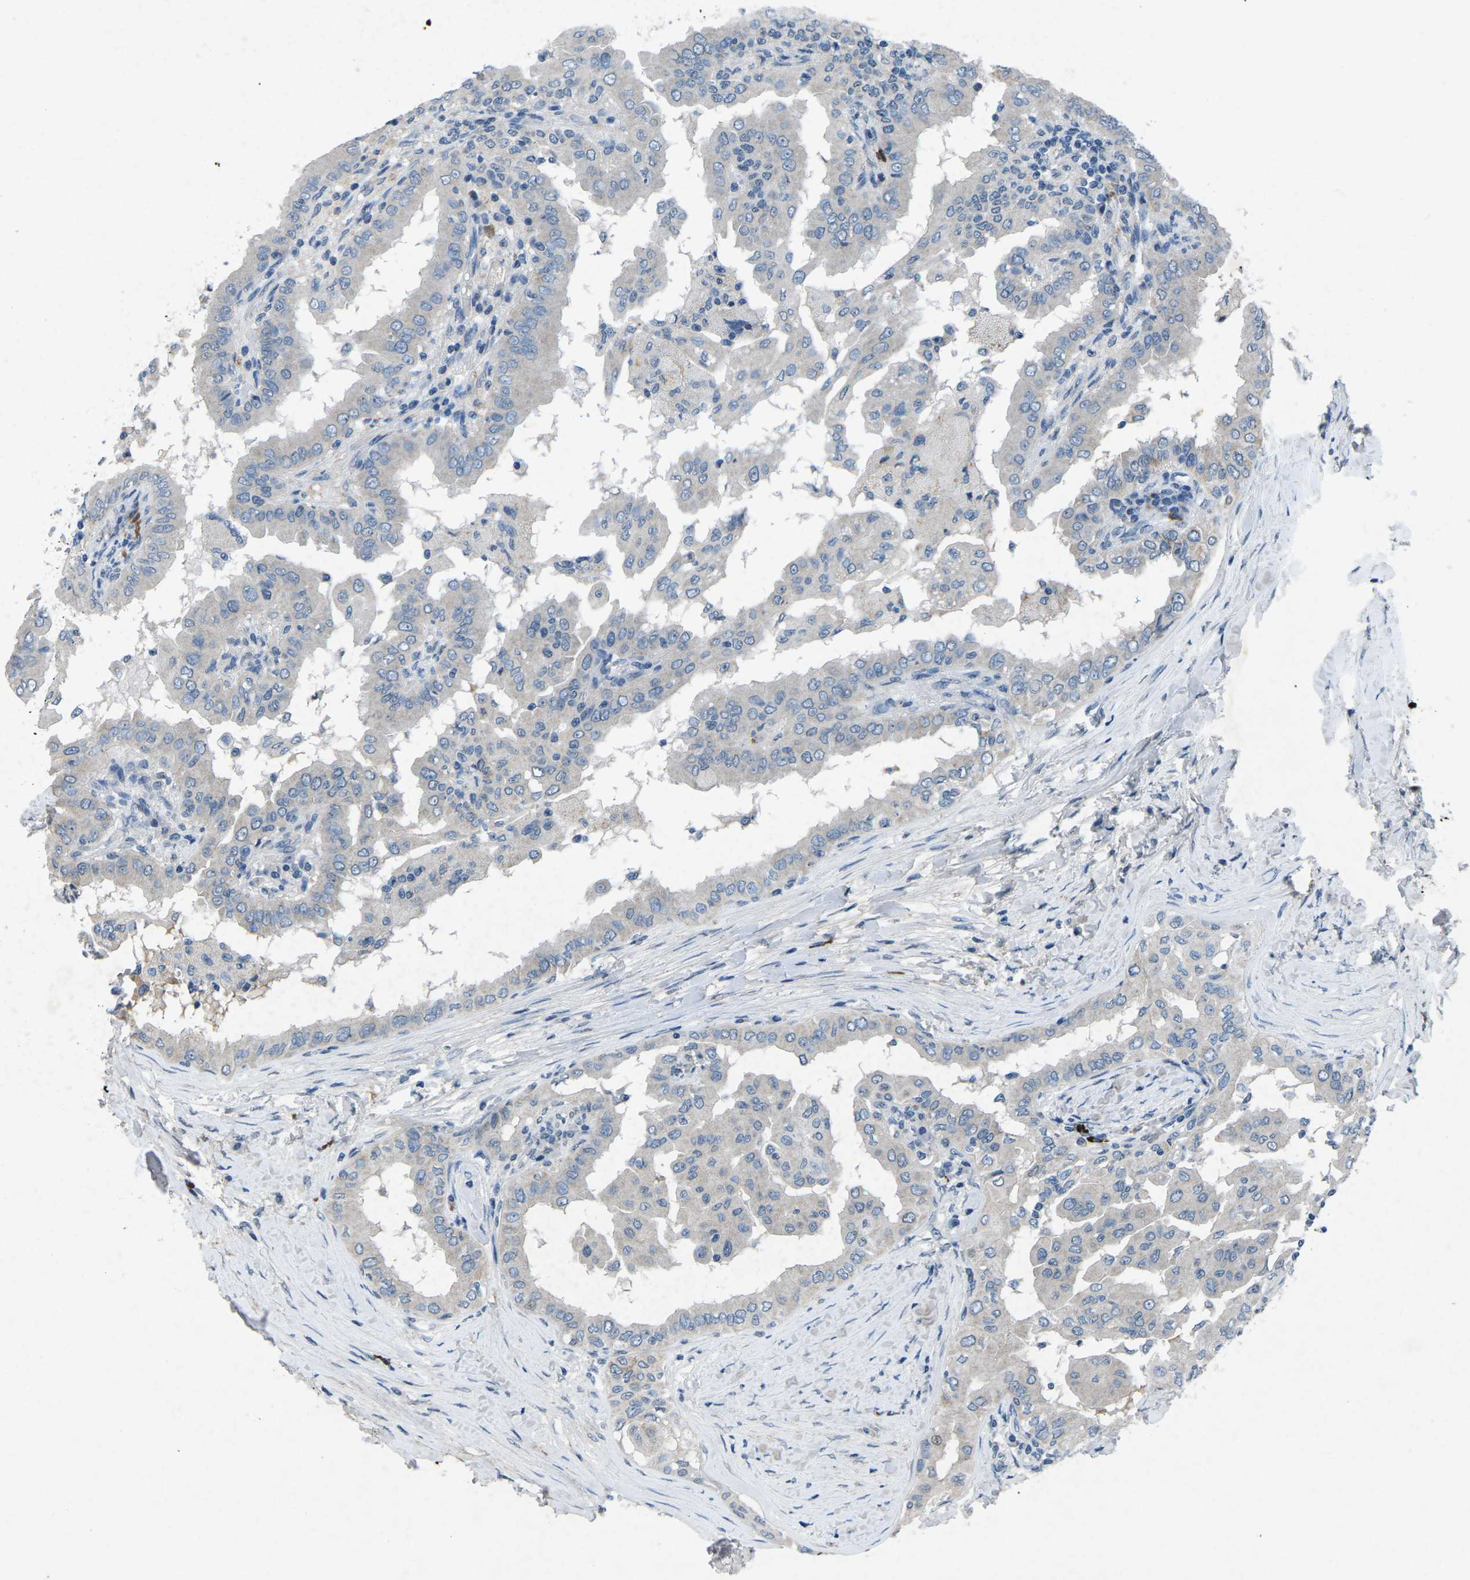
{"staining": {"intensity": "negative", "quantity": "none", "location": "none"}, "tissue": "thyroid cancer", "cell_type": "Tumor cells", "image_type": "cancer", "snomed": [{"axis": "morphology", "description": "Papillary adenocarcinoma, NOS"}, {"axis": "topography", "description": "Thyroid gland"}], "caption": "An immunohistochemistry photomicrograph of thyroid papillary adenocarcinoma is shown. There is no staining in tumor cells of thyroid papillary adenocarcinoma.", "gene": "PLG", "patient": {"sex": "male", "age": 33}}